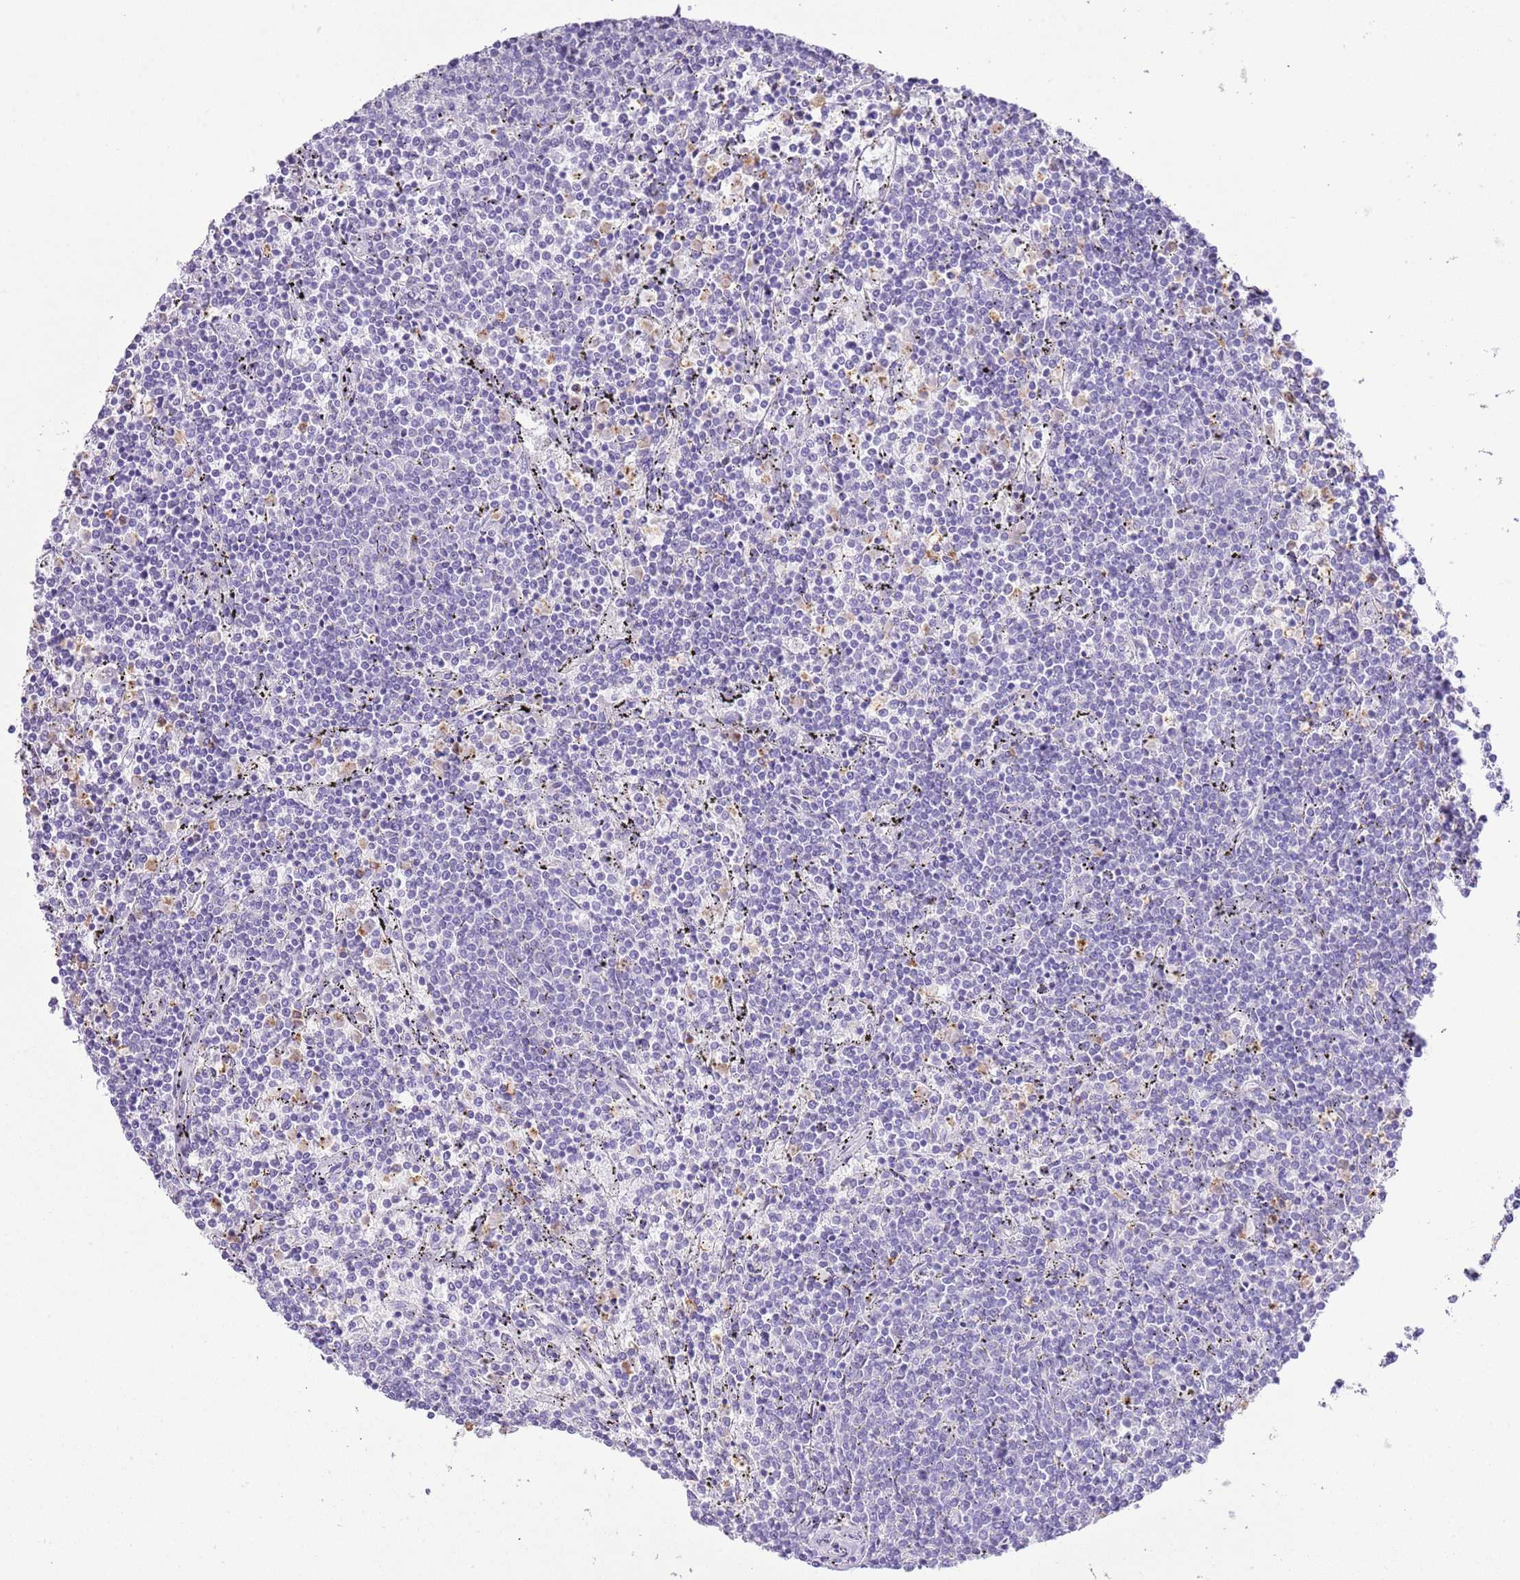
{"staining": {"intensity": "negative", "quantity": "none", "location": "none"}, "tissue": "lymphoma", "cell_type": "Tumor cells", "image_type": "cancer", "snomed": [{"axis": "morphology", "description": "Malignant lymphoma, non-Hodgkin's type, Low grade"}, {"axis": "topography", "description": "Spleen"}], "caption": "A histopathology image of lymphoma stained for a protein exhibits no brown staining in tumor cells.", "gene": "OR2Z1", "patient": {"sex": "female", "age": 50}}